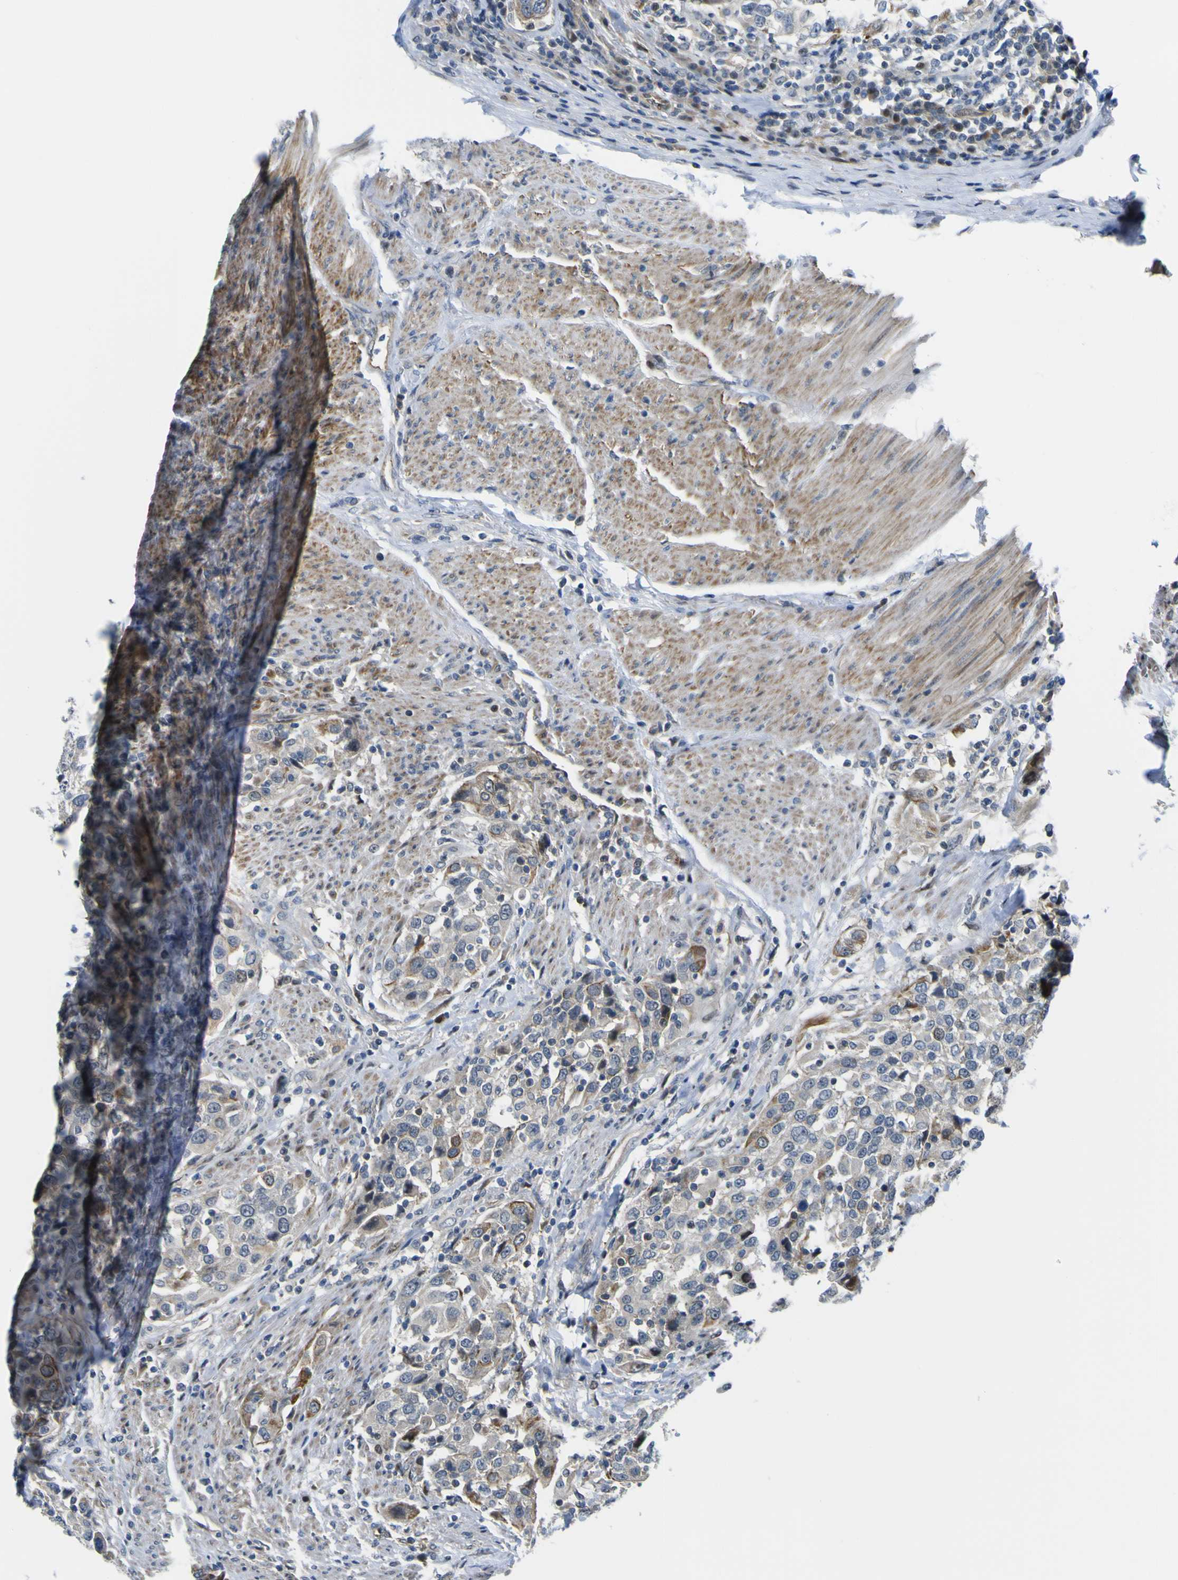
{"staining": {"intensity": "strong", "quantity": "<25%", "location": "cytoplasmic/membranous"}, "tissue": "urothelial cancer", "cell_type": "Tumor cells", "image_type": "cancer", "snomed": [{"axis": "morphology", "description": "Urothelial carcinoma, High grade"}, {"axis": "topography", "description": "Urinary bladder"}], "caption": "Tumor cells show medium levels of strong cytoplasmic/membranous staining in approximately <25% of cells in urothelial carcinoma (high-grade).", "gene": "KDM7A", "patient": {"sex": "female", "age": 80}}